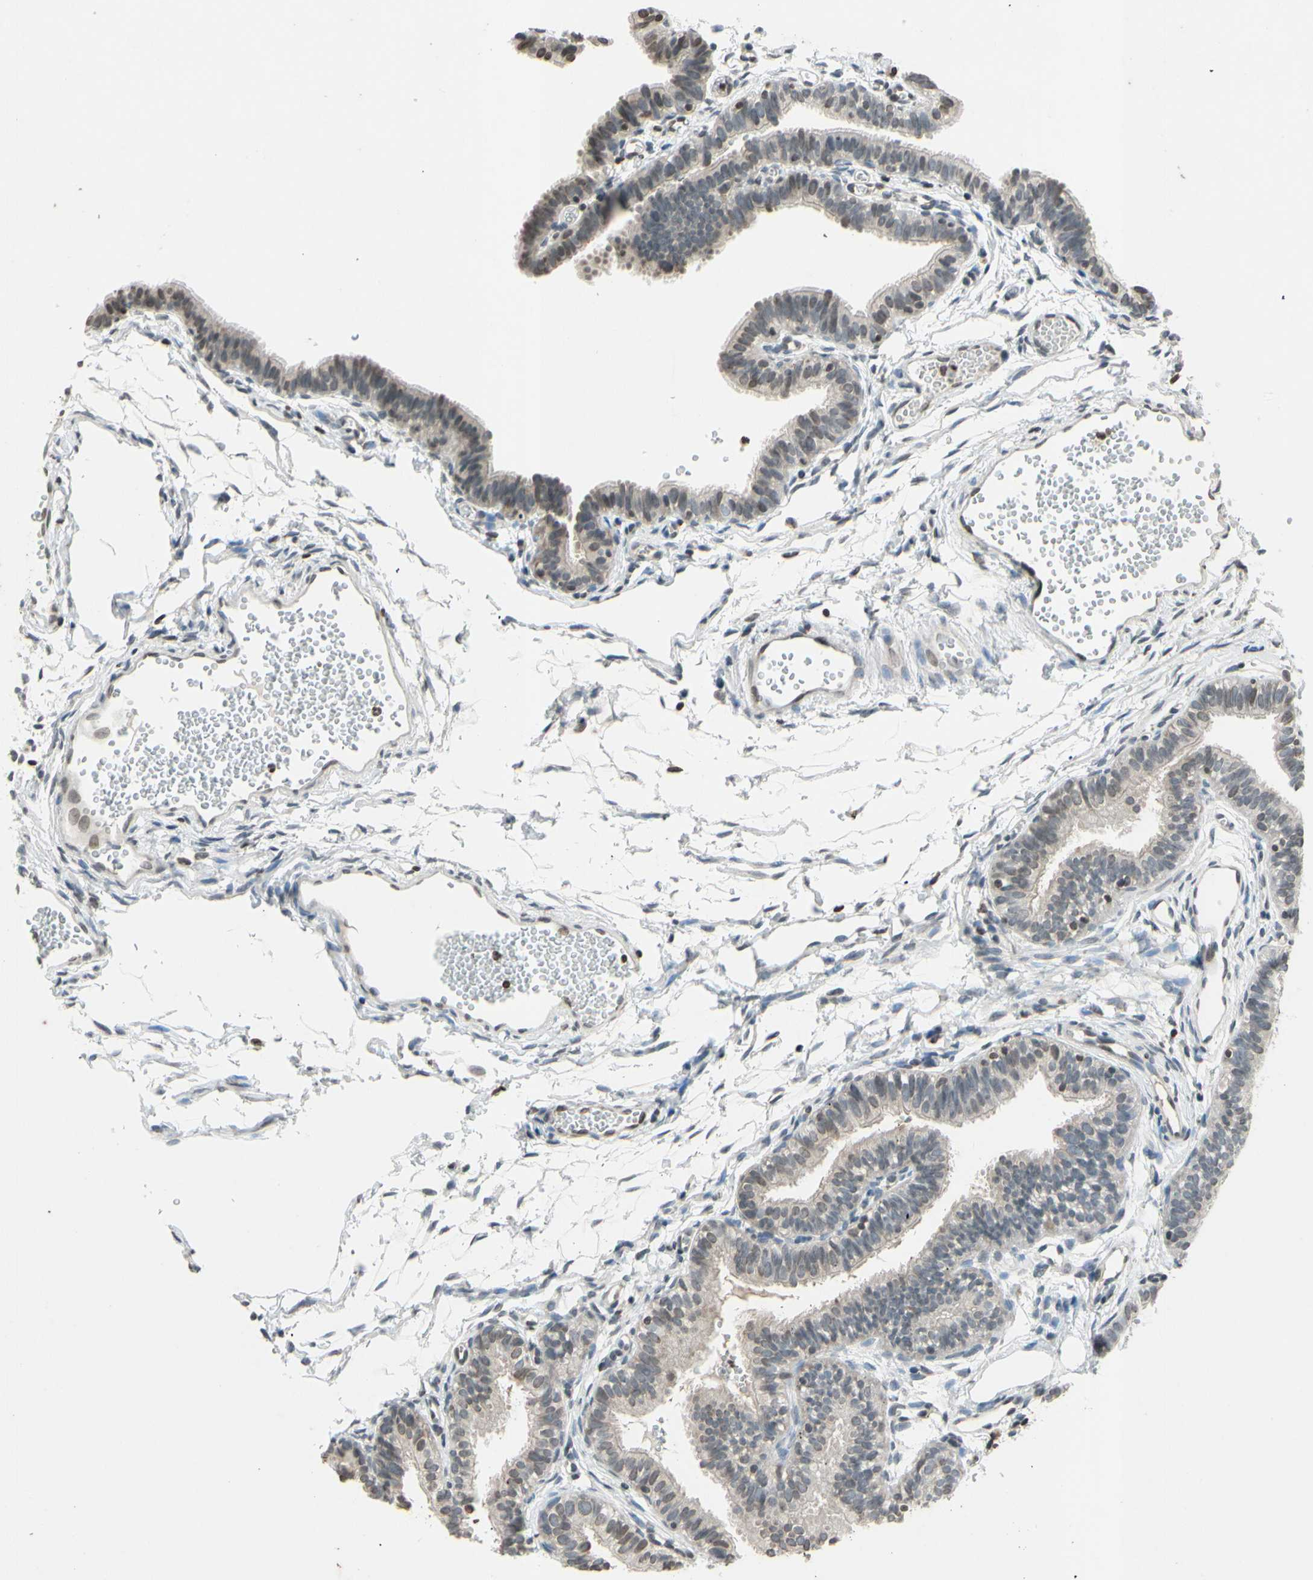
{"staining": {"intensity": "weak", "quantity": ">75%", "location": "cytoplasmic/membranous"}, "tissue": "fallopian tube", "cell_type": "Glandular cells", "image_type": "normal", "snomed": [{"axis": "morphology", "description": "Normal tissue, NOS"}, {"axis": "topography", "description": "Fallopian tube"}, {"axis": "topography", "description": "Placenta"}], "caption": "Weak cytoplasmic/membranous protein expression is seen in about >75% of glandular cells in fallopian tube.", "gene": "CLDN11", "patient": {"sex": "female", "age": 34}}